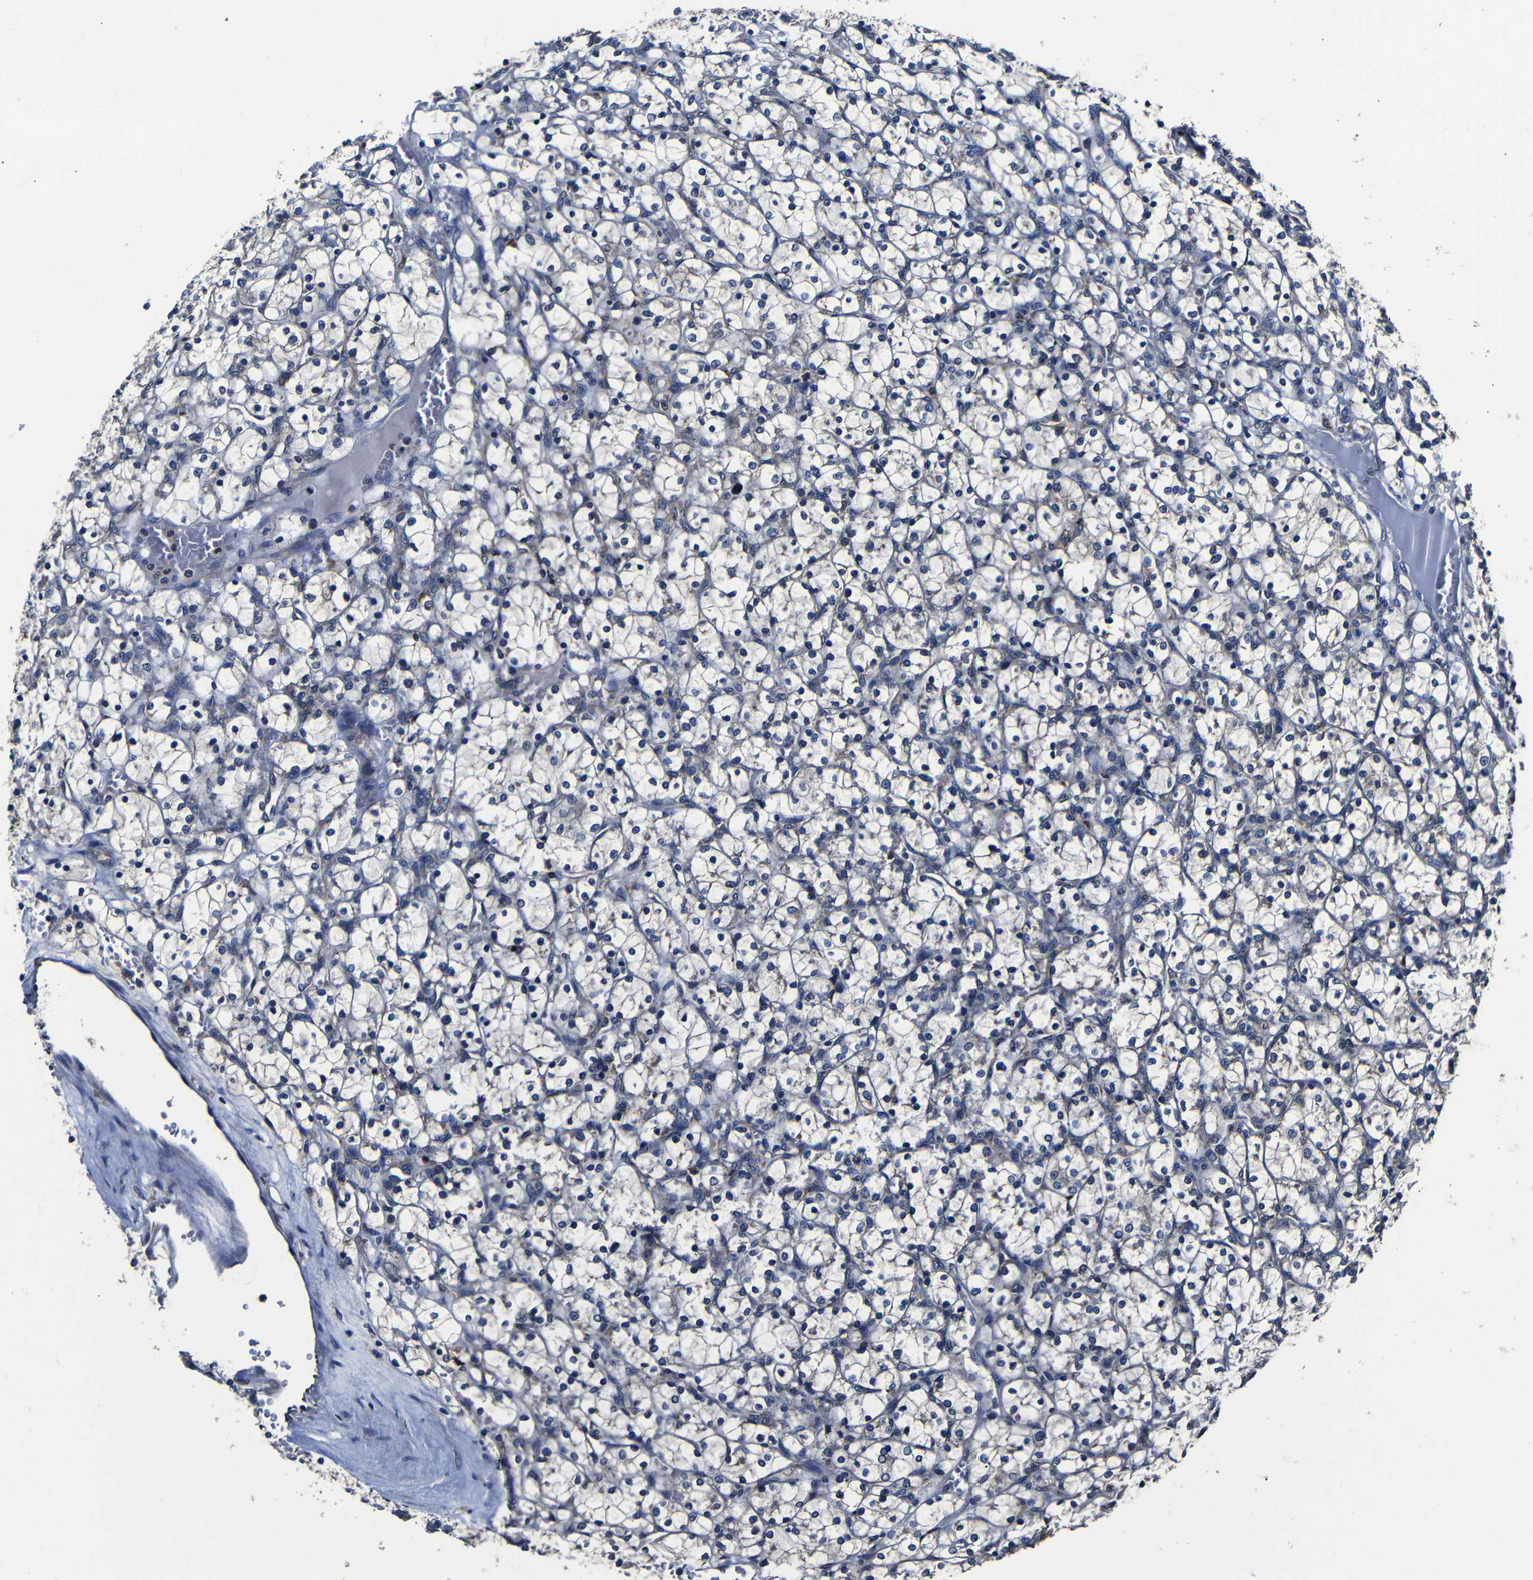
{"staining": {"intensity": "negative", "quantity": "none", "location": "none"}, "tissue": "renal cancer", "cell_type": "Tumor cells", "image_type": "cancer", "snomed": [{"axis": "morphology", "description": "Adenocarcinoma, NOS"}, {"axis": "topography", "description": "Kidney"}], "caption": "Micrograph shows no protein positivity in tumor cells of renal cancer (adenocarcinoma) tissue. (Stains: DAB (3,3'-diaminobenzidine) immunohistochemistry (IHC) with hematoxylin counter stain, Microscopy: brightfield microscopy at high magnification).", "gene": "SCN9A", "patient": {"sex": "female", "age": 69}}